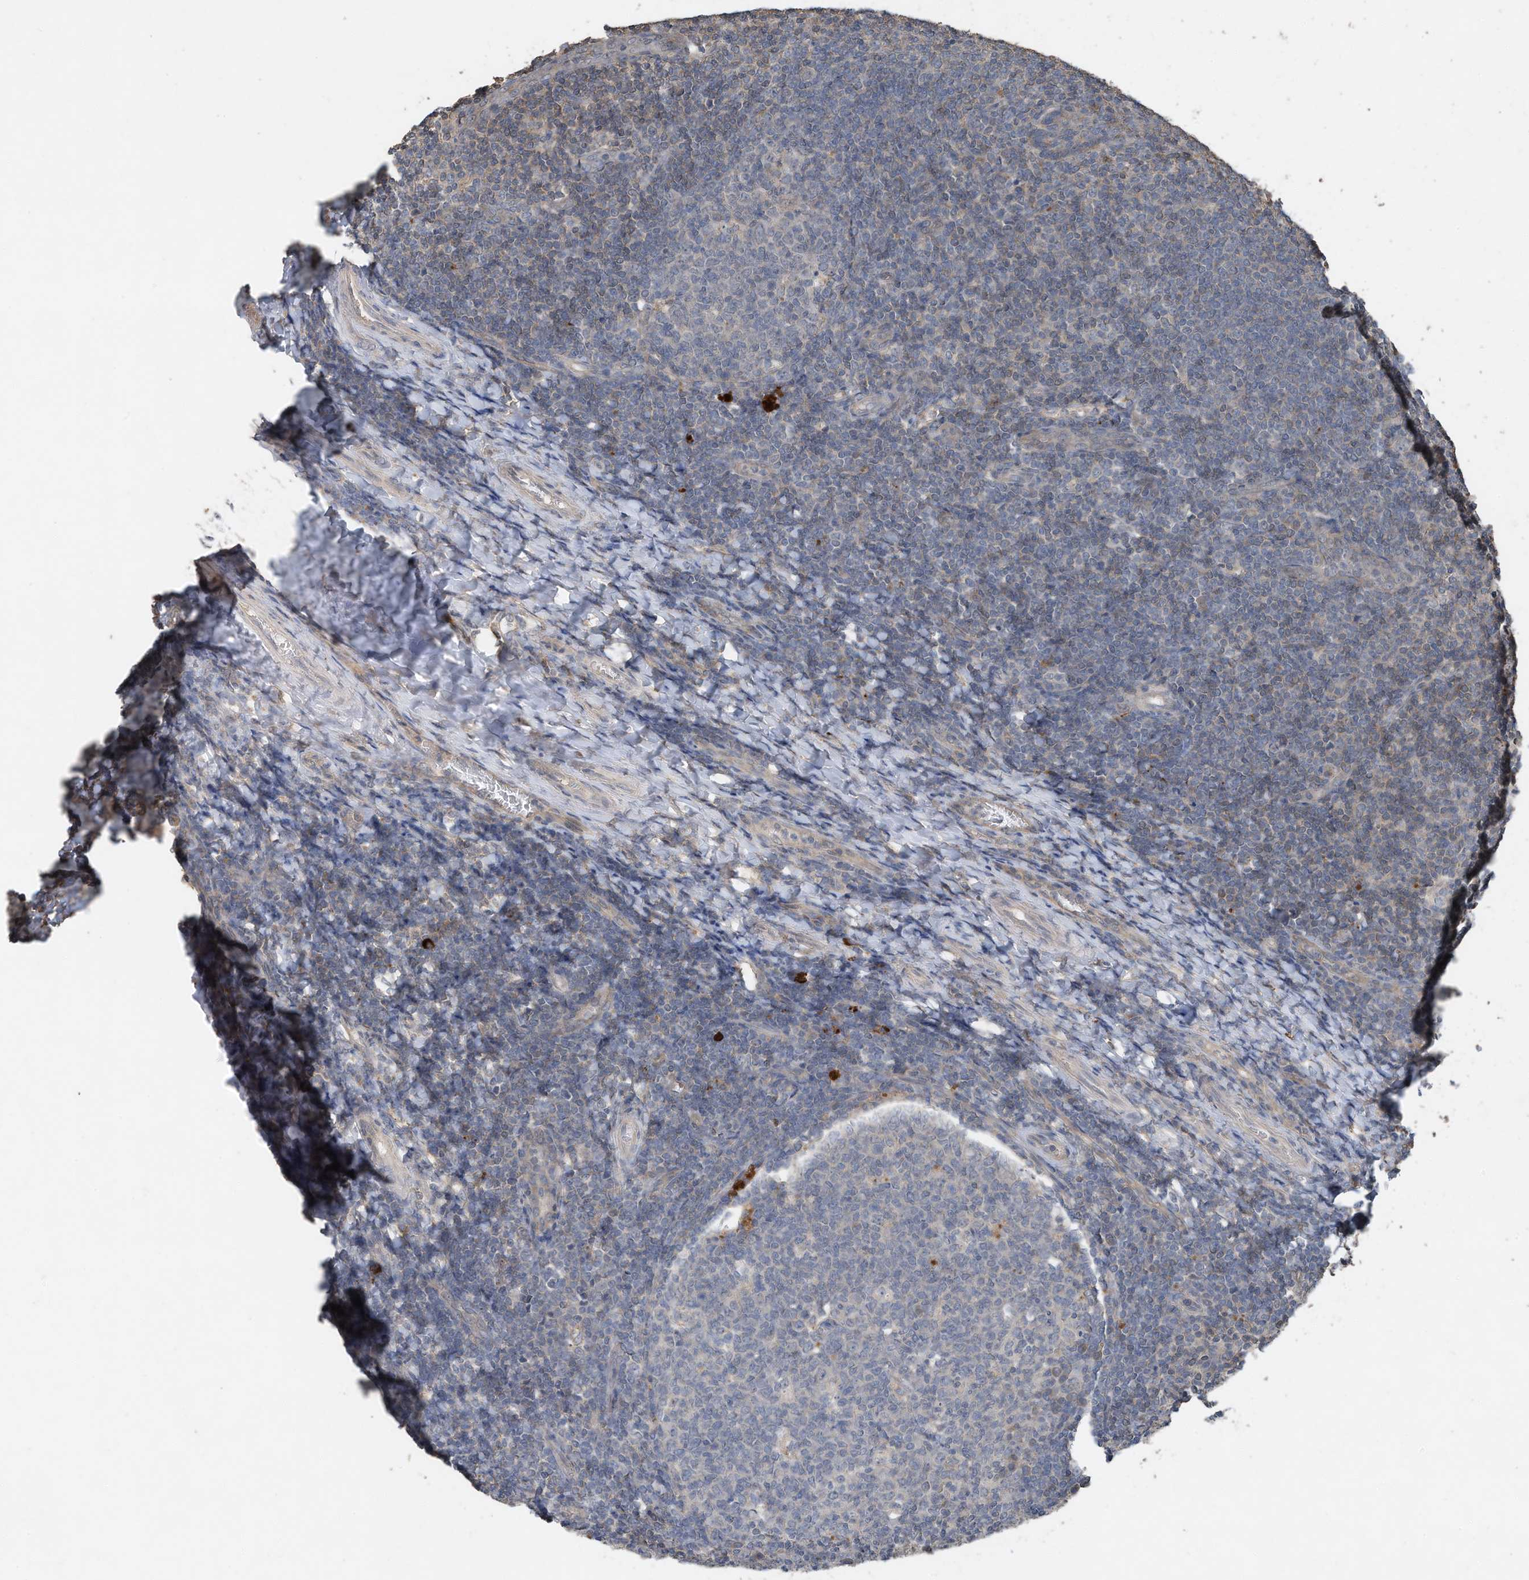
{"staining": {"intensity": "weak", "quantity": "<25%", "location": "cytoplasmic/membranous"}, "tissue": "tonsil", "cell_type": "Germinal center cells", "image_type": "normal", "snomed": [{"axis": "morphology", "description": "Normal tissue, NOS"}, {"axis": "topography", "description": "Tonsil"}], "caption": "This is an immunohistochemistry (IHC) histopathology image of benign tonsil. There is no staining in germinal center cells.", "gene": "CAPN13", "patient": {"sex": "female", "age": 19}}